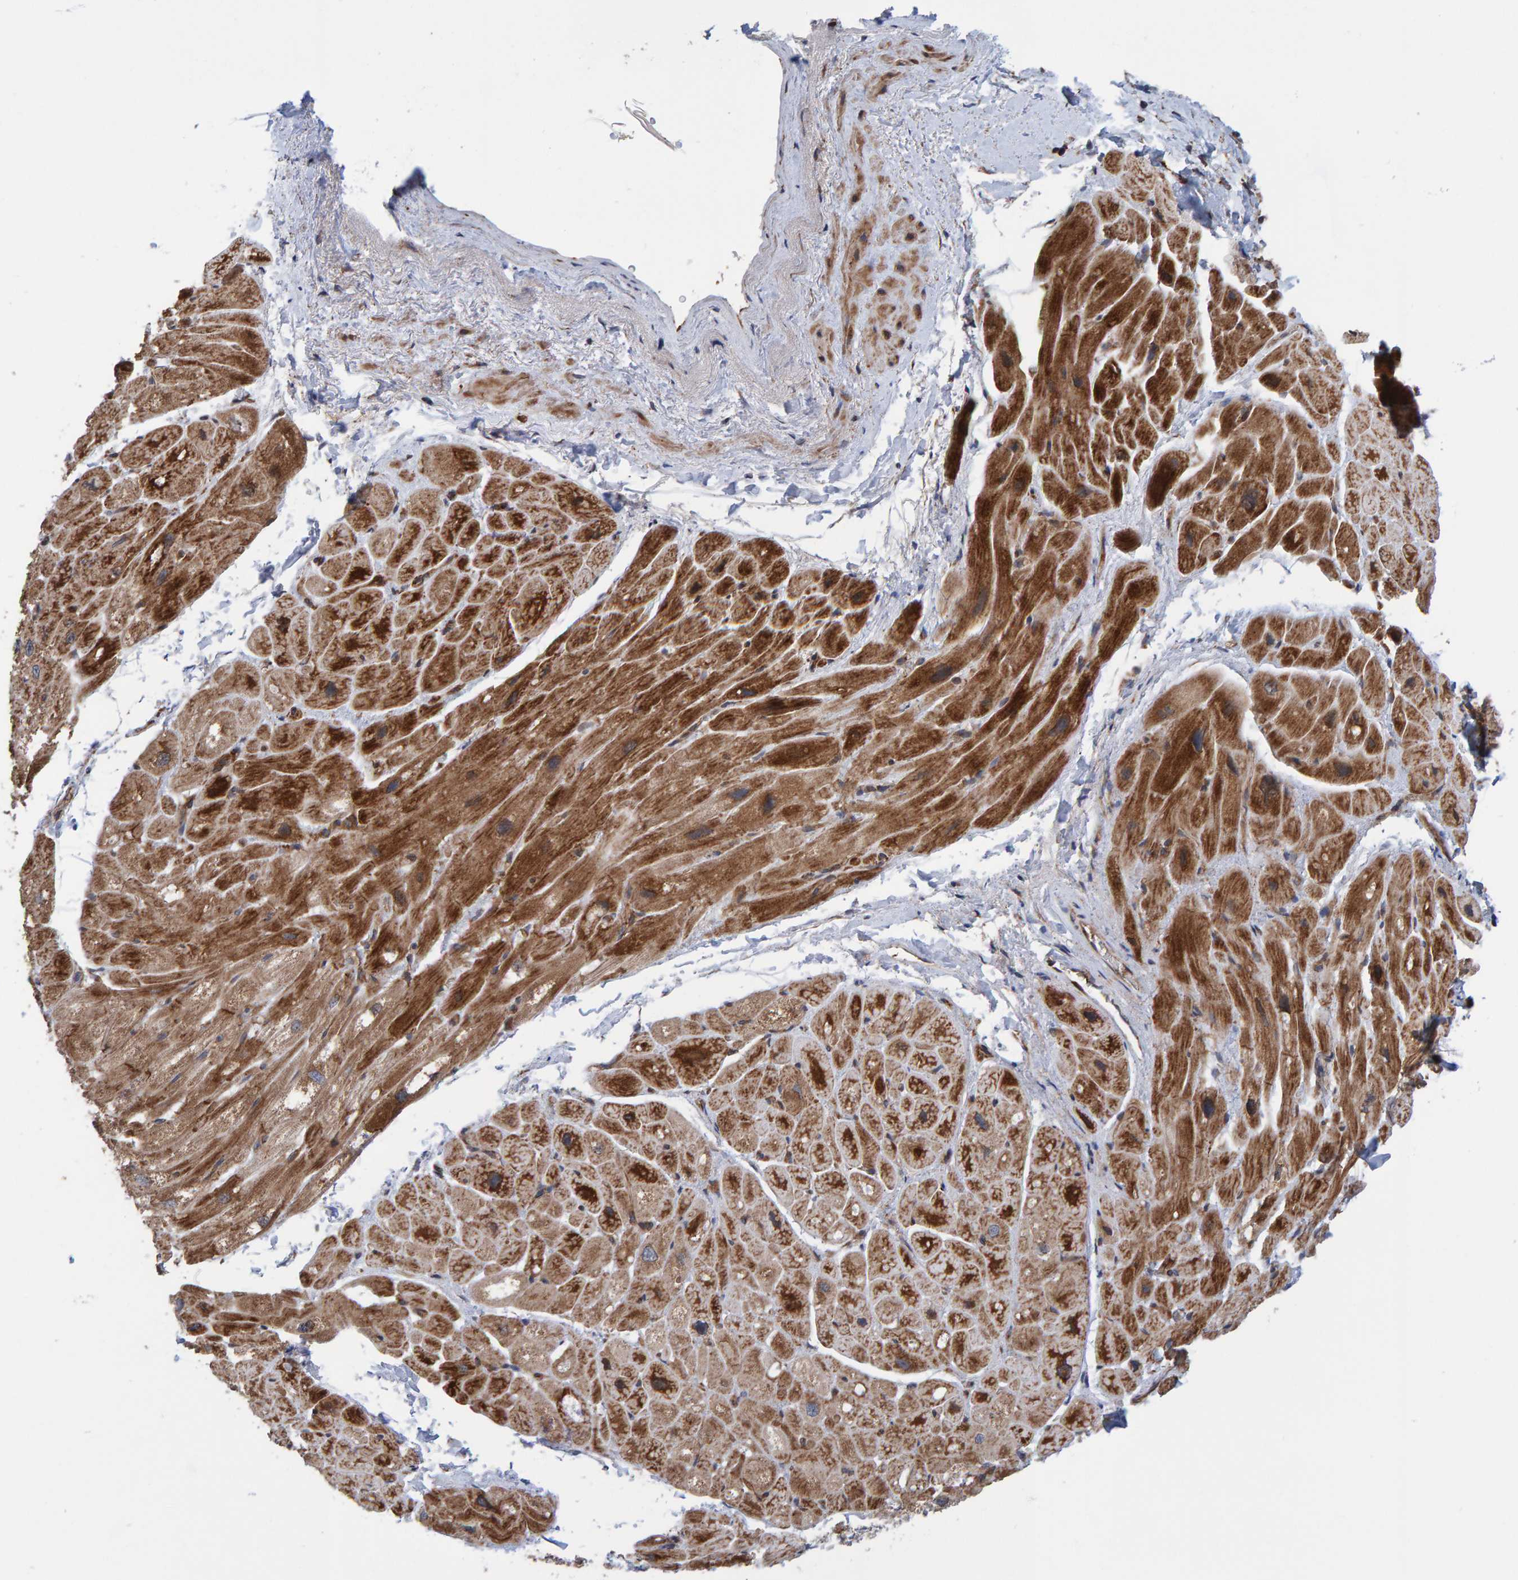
{"staining": {"intensity": "moderate", "quantity": ">75%", "location": "cytoplasmic/membranous"}, "tissue": "heart muscle", "cell_type": "Cardiomyocytes", "image_type": "normal", "snomed": [{"axis": "morphology", "description": "Normal tissue, NOS"}, {"axis": "topography", "description": "Heart"}], "caption": "Immunohistochemical staining of normal human heart muscle reveals medium levels of moderate cytoplasmic/membranous positivity in about >75% of cardiomyocytes.", "gene": "KIAA0753", "patient": {"sex": "male", "age": 49}}